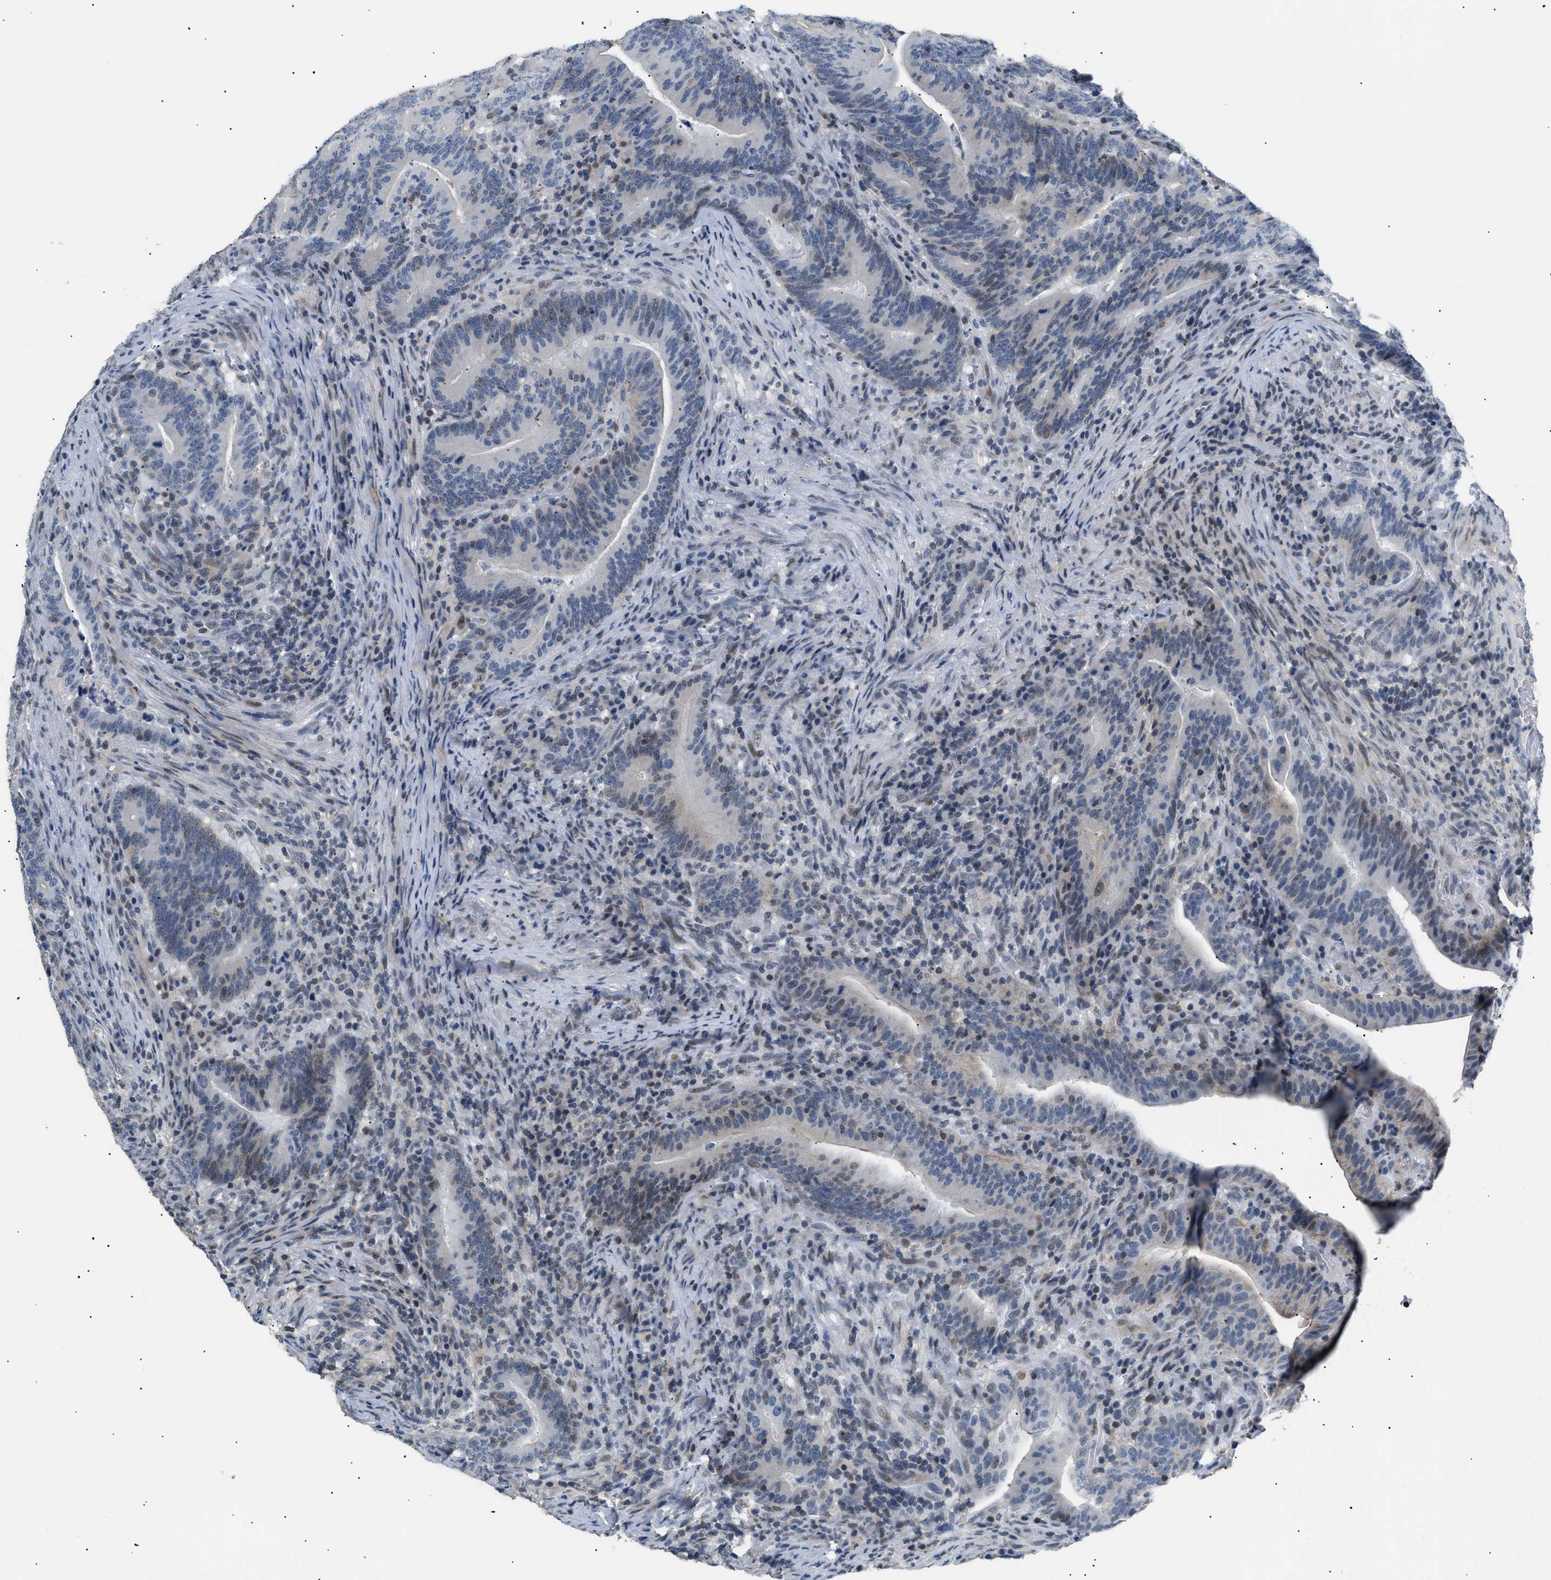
{"staining": {"intensity": "weak", "quantity": "<25%", "location": "nuclear"}, "tissue": "colorectal cancer", "cell_type": "Tumor cells", "image_type": "cancer", "snomed": [{"axis": "morphology", "description": "Adenocarcinoma, NOS"}, {"axis": "topography", "description": "Colon"}], "caption": "Adenocarcinoma (colorectal) was stained to show a protein in brown. There is no significant staining in tumor cells.", "gene": "KCNC3", "patient": {"sex": "female", "age": 66}}